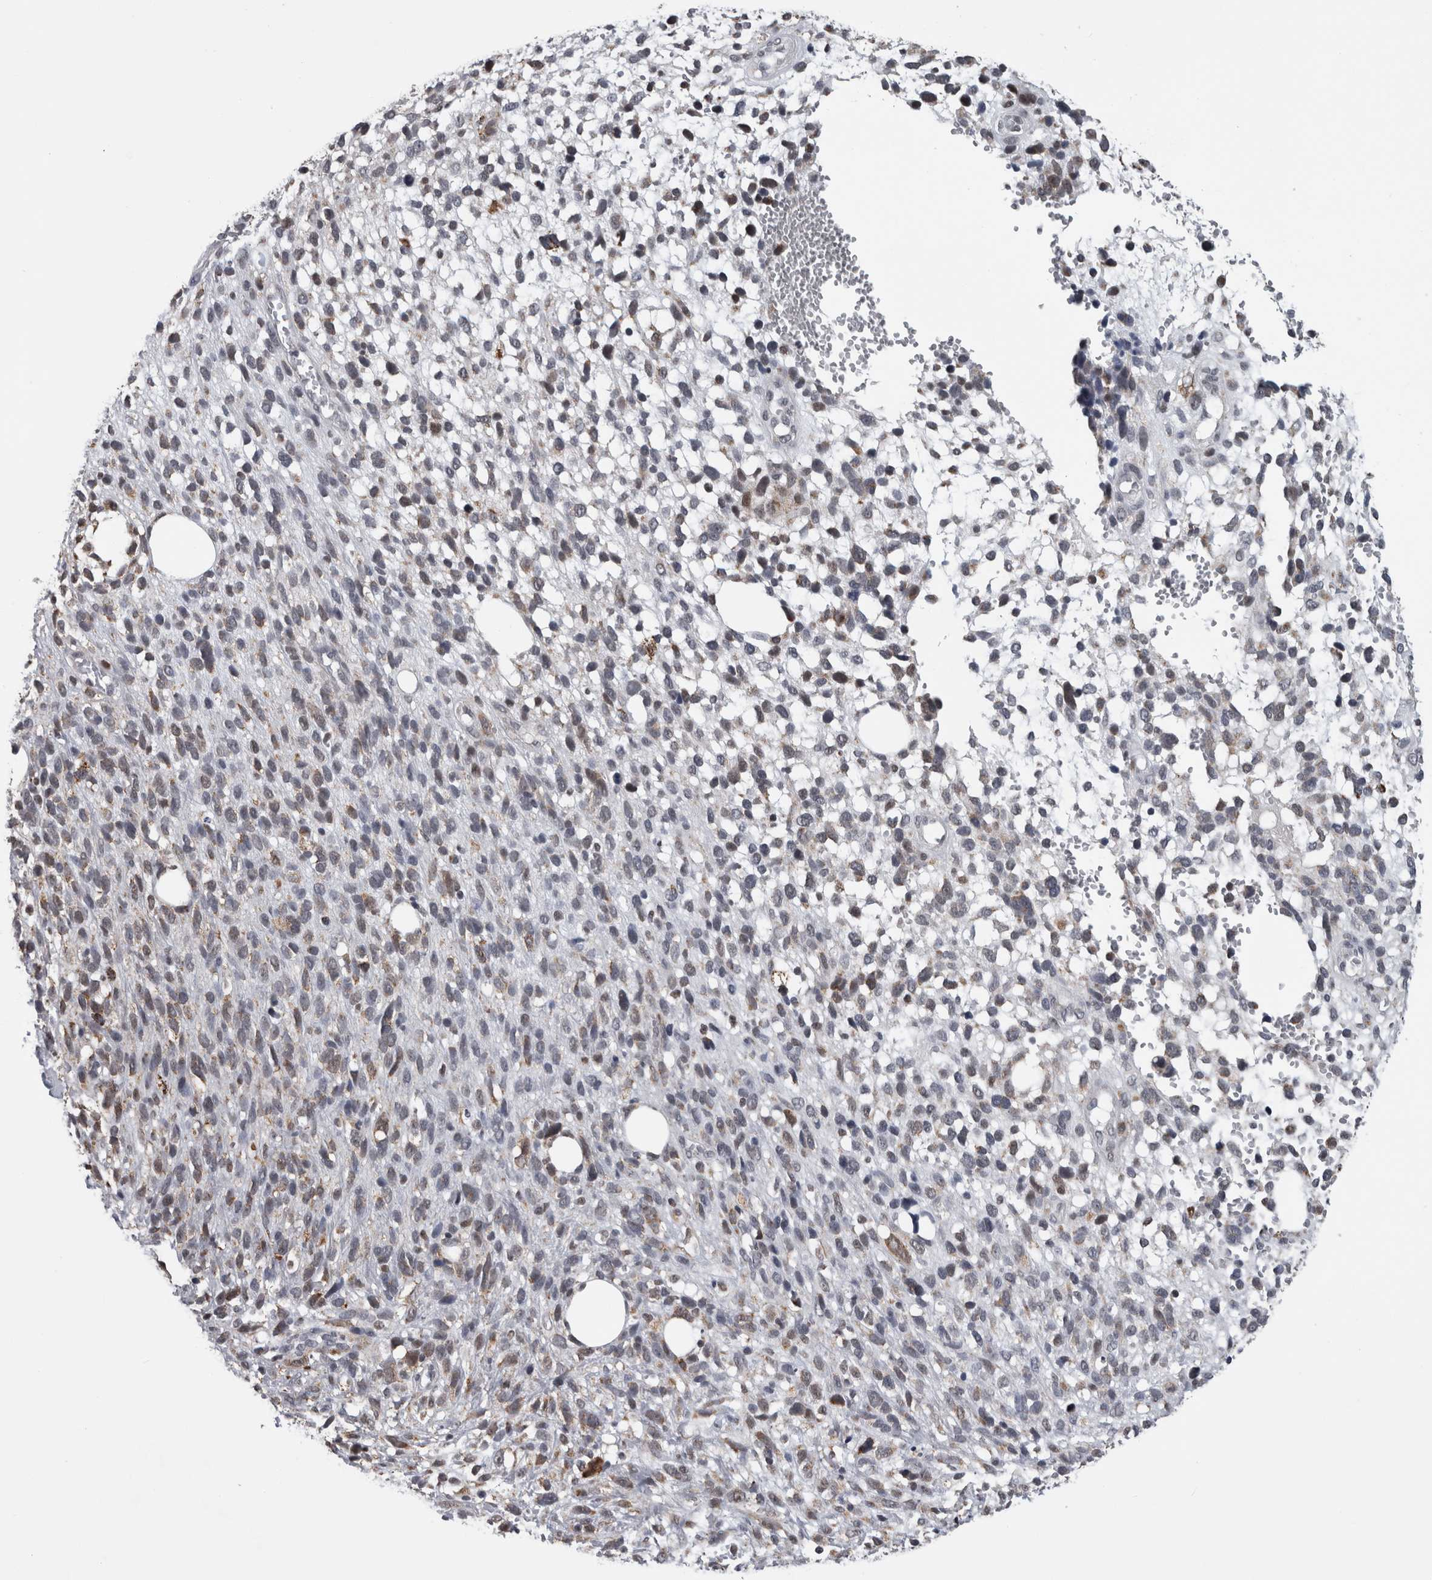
{"staining": {"intensity": "weak", "quantity": "<25%", "location": "cytoplasmic/membranous"}, "tissue": "melanoma", "cell_type": "Tumor cells", "image_type": "cancer", "snomed": [{"axis": "morphology", "description": "Malignant melanoma, NOS"}, {"axis": "topography", "description": "Skin"}], "caption": "Human melanoma stained for a protein using immunohistochemistry (IHC) demonstrates no positivity in tumor cells.", "gene": "OR2K2", "patient": {"sex": "female", "age": 55}}